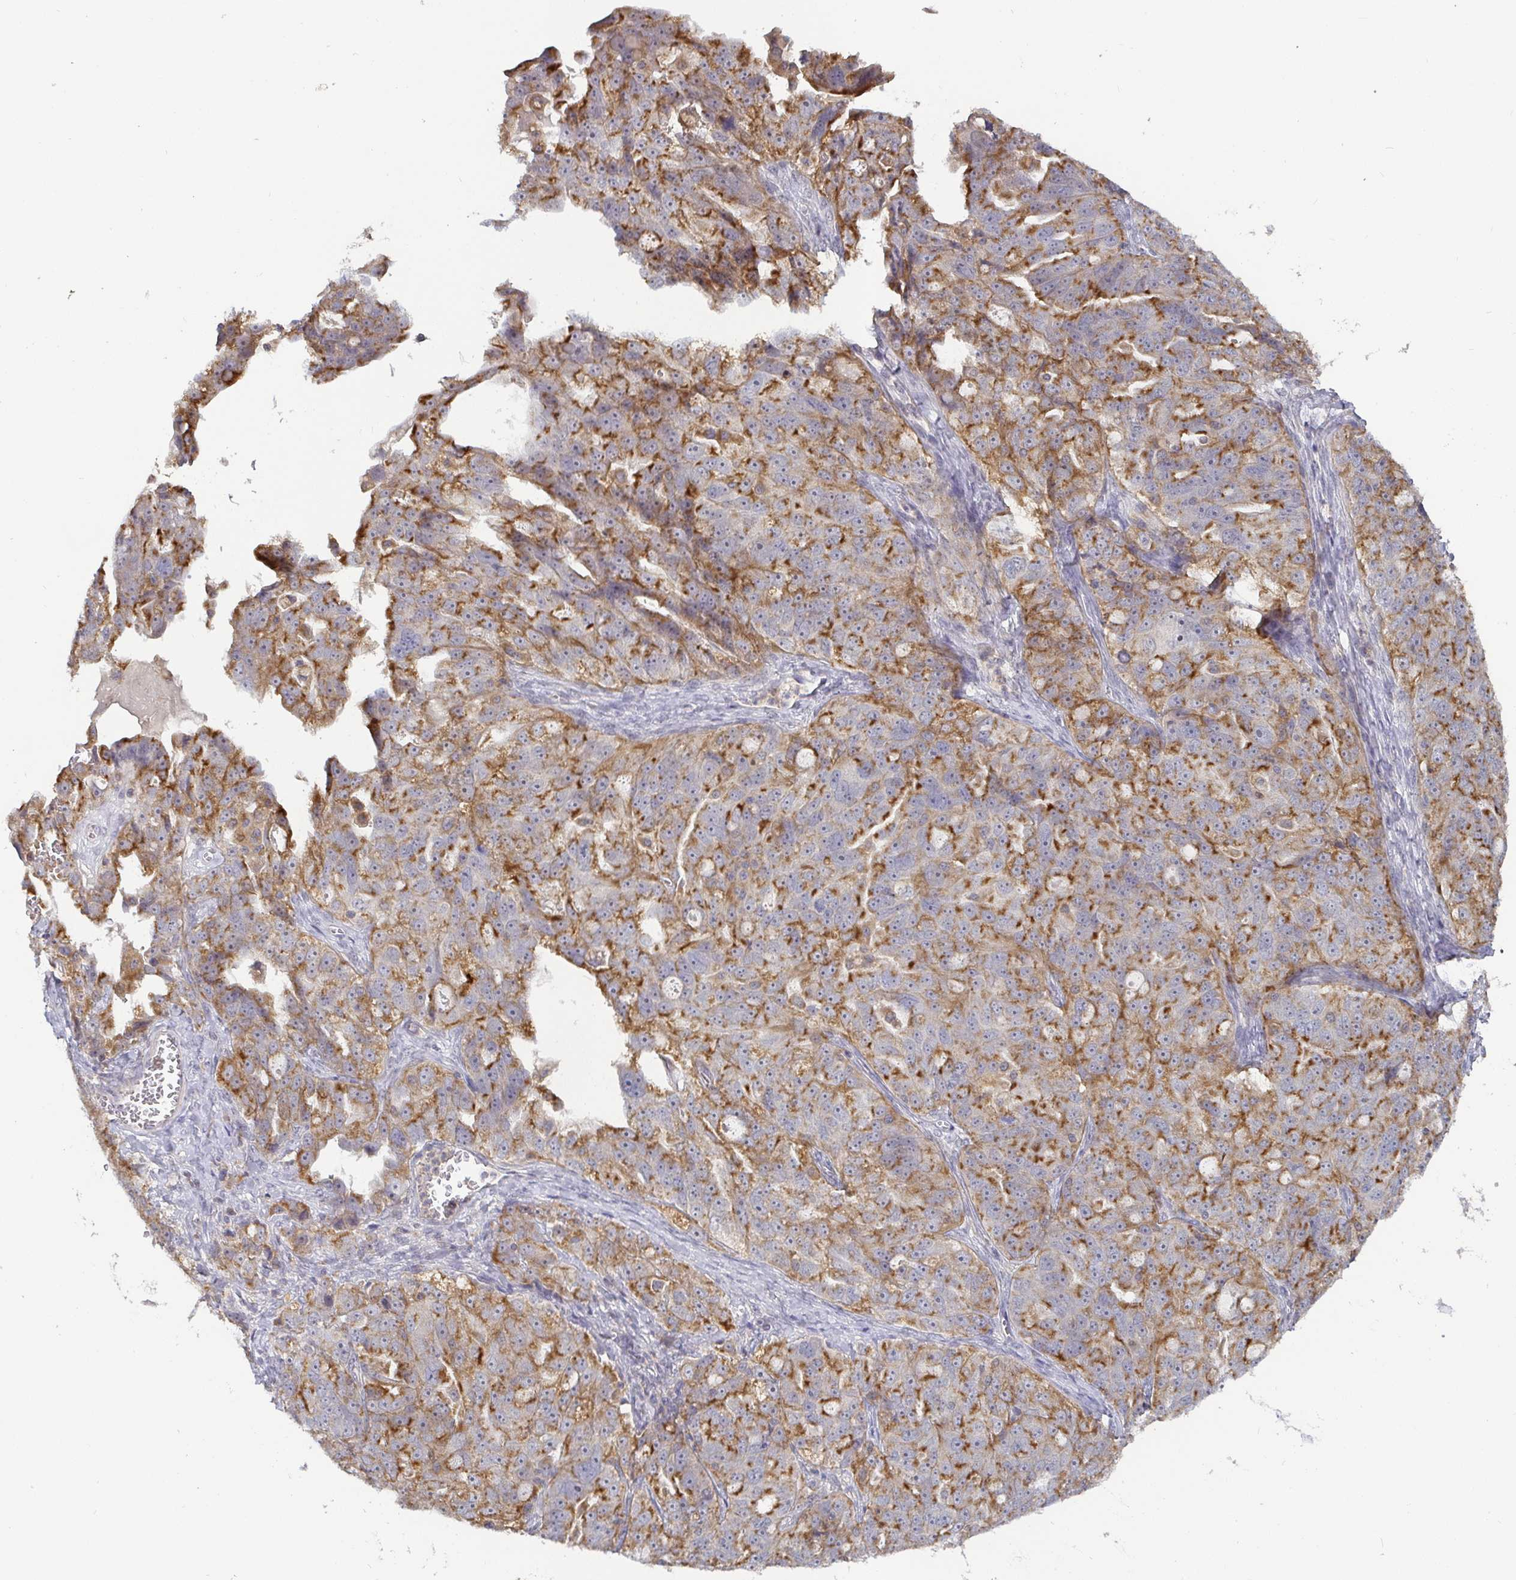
{"staining": {"intensity": "moderate", "quantity": "25%-75%", "location": "cytoplasmic/membranous"}, "tissue": "ovarian cancer", "cell_type": "Tumor cells", "image_type": "cancer", "snomed": [{"axis": "morphology", "description": "Cystadenocarcinoma, serous, NOS"}, {"axis": "topography", "description": "Ovary"}], "caption": "A high-resolution image shows immunohistochemistry (IHC) staining of ovarian cancer (serous cystadenocarcinoma), which demonstrates moderate cytoplasmic/membranous expression in about 25%-75% of tumor cells.", "gene": "CDH18", "patient": {"sex": "female", "age": 51}}